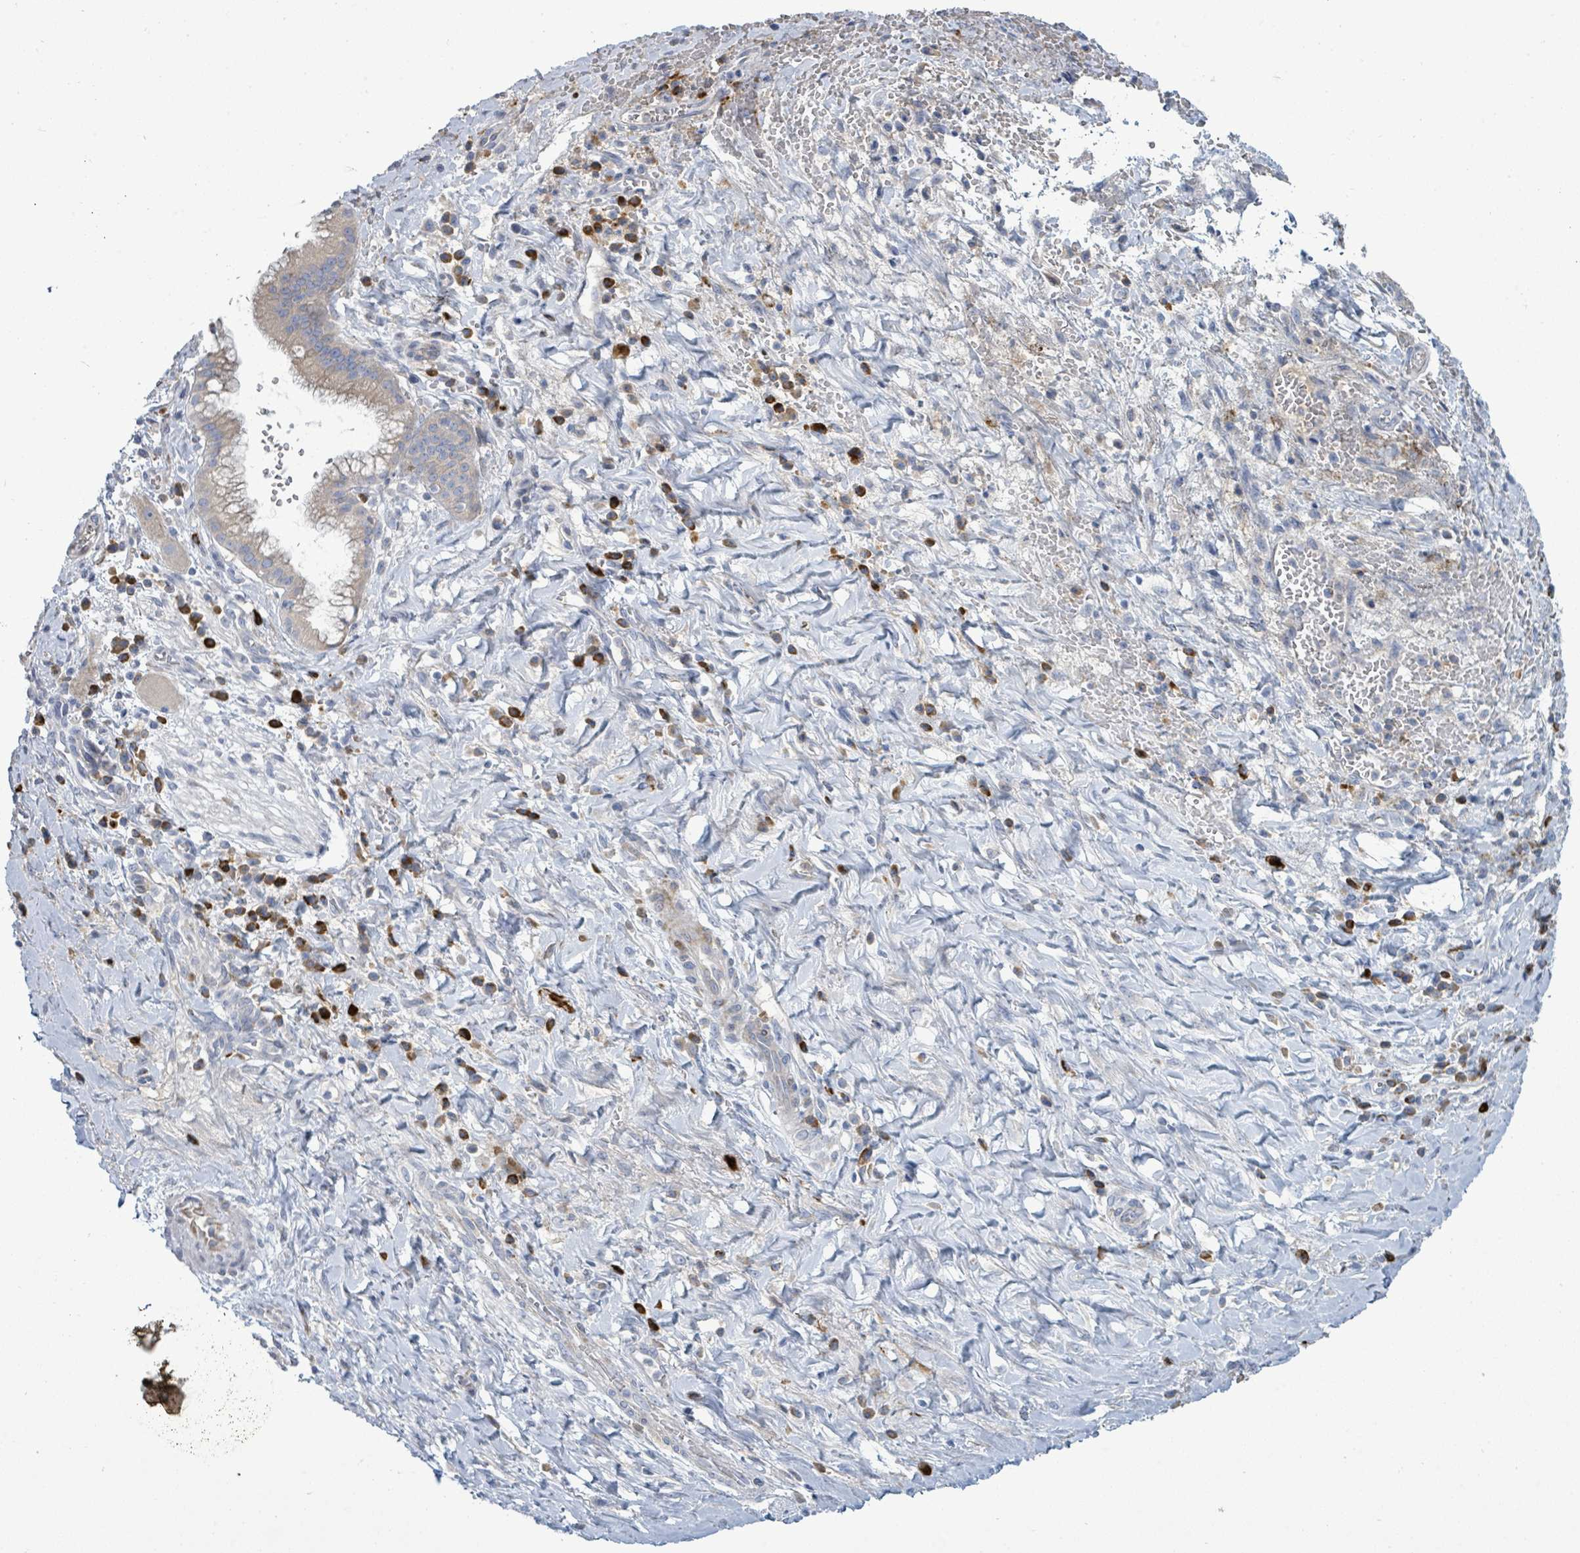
{"staining": {"intensity": "weak", "quantity": "25%-75%", "location": "cytoplasmic/membranous"}, "tissue": "pancreatic cancer", "cell_type": "Tumor cells", "image_type": "cancer", "snomed": [{"axis": "morphology", "description": "Adenocarcinoma, NOS"}, {"axis": "topography", "description": "Pancreas"}], "caption": "Immunohistochemical staining of human pancreatic cancer shows weak cytoplasmic/membranous protein positivity in approximately 25%-75% of tumor cells.", "gene": "SIRPB1", "patient": {"sex": "male", "age": 72}}